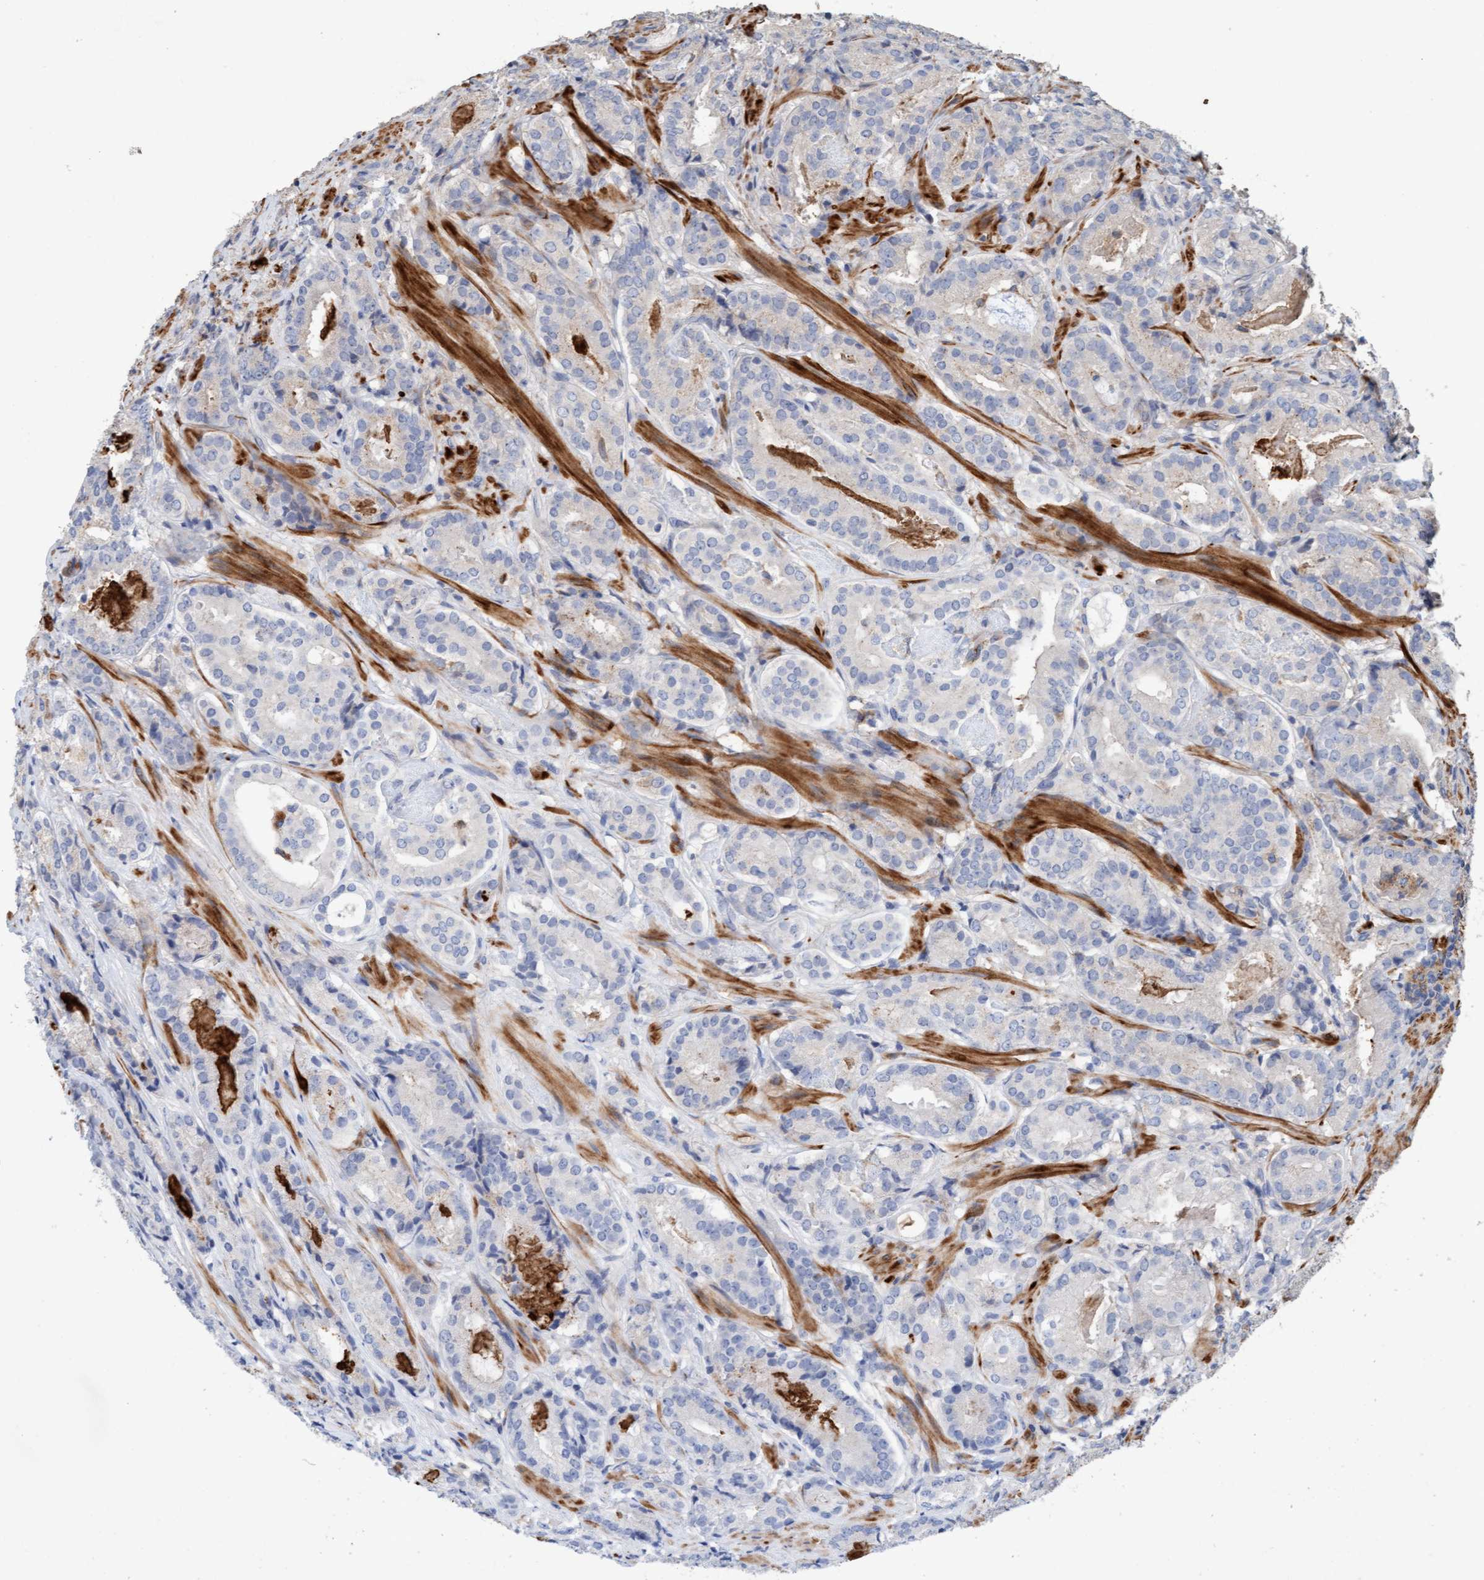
{"staining": {"intensity": "negative", "quantity": "none", "location": "none"}, "tissue": "prostate cancer", "cell_type": "Tumor cells", "image_type": "cancer", "snomed": [{"axis": "morphology", "description": "Adenocarcinoma, Low grade"}, {"axis": "topography", "description": "Prostate"}], "caption": "Tumor cells show no significant positivity in prostate cancer.", "gene": "LONRF1", "patient": {"sex": "male", "age": 69}}